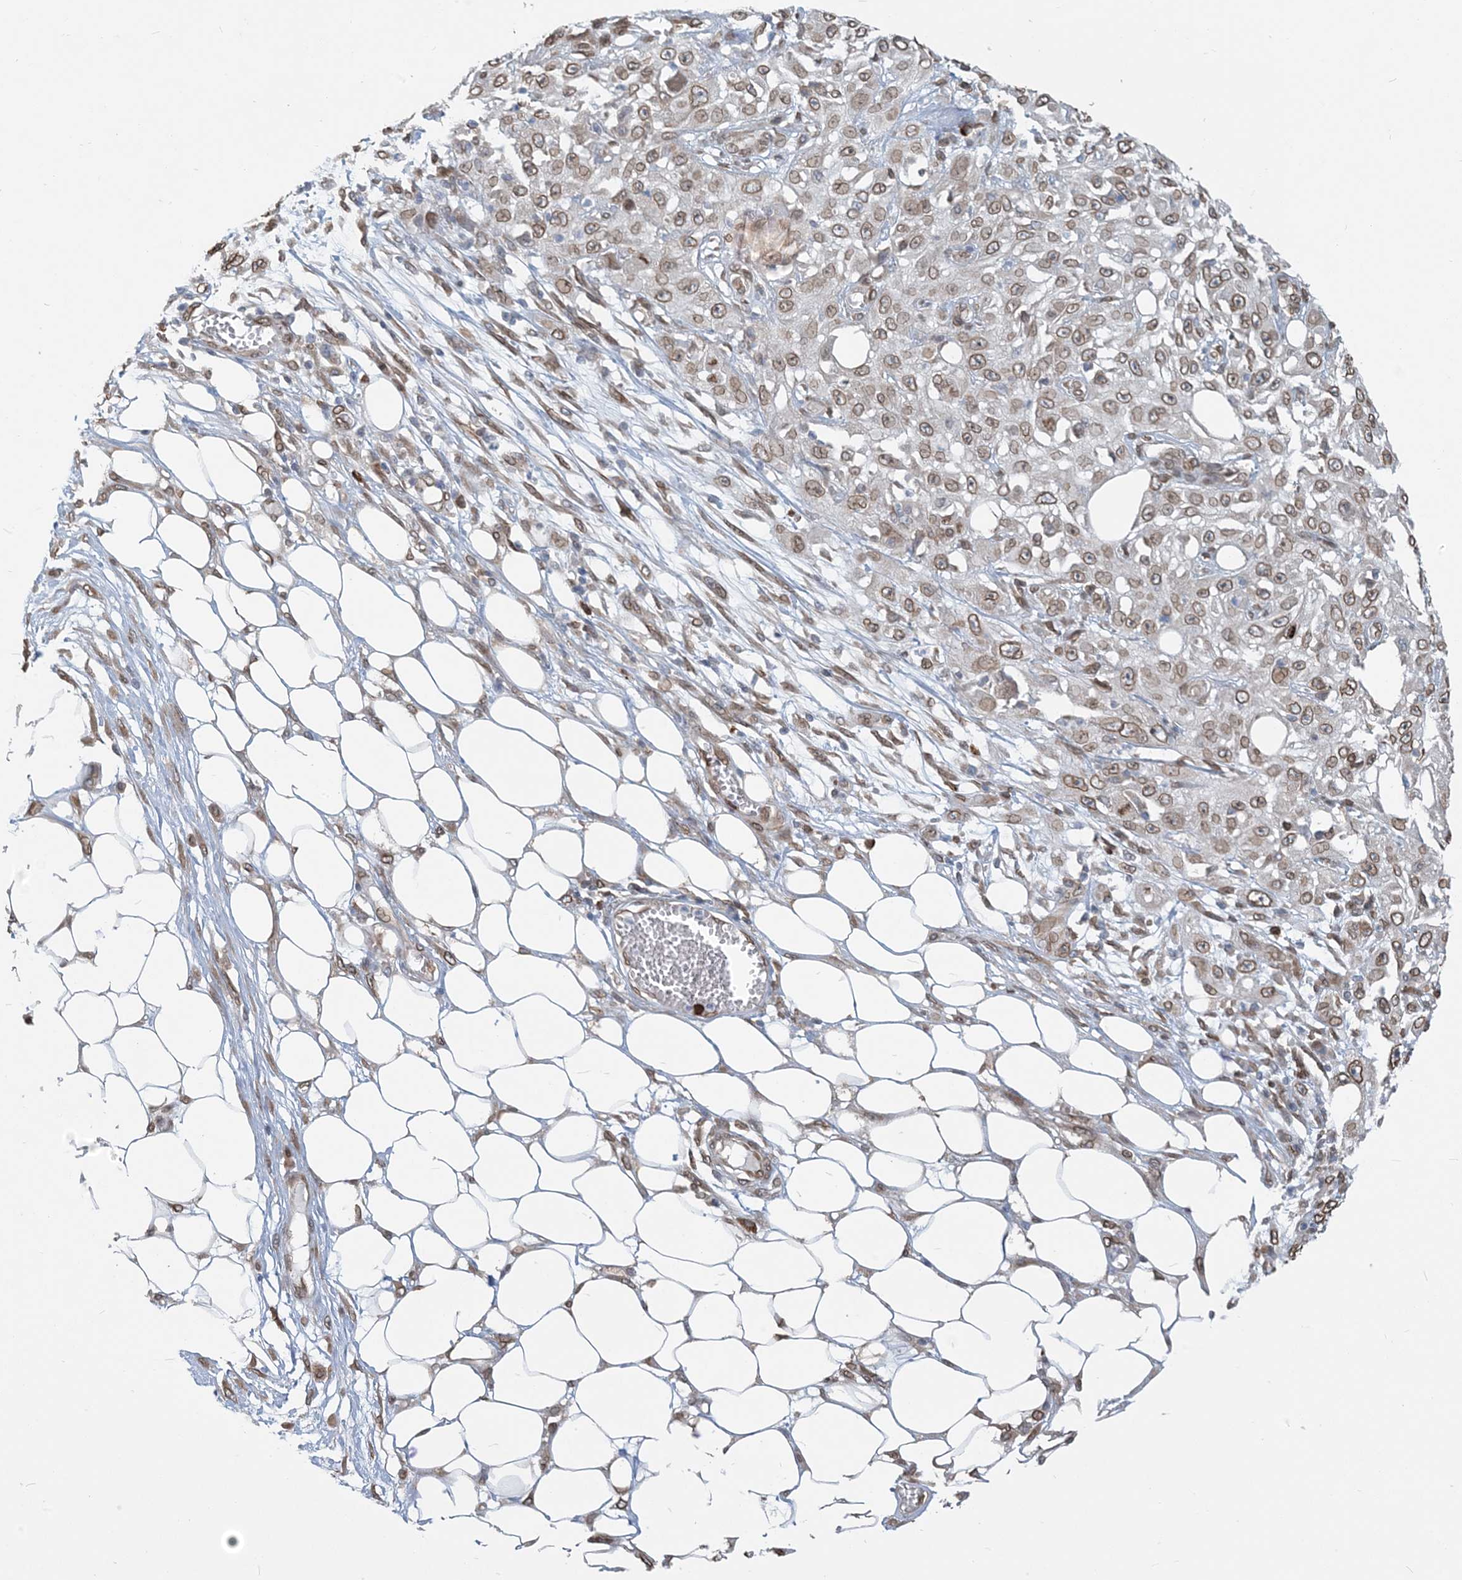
{"staining": {"intensity": "moderate", "quantity": ">75%", "location": "cytoplasmic/membranous,nuclear"}, "tissue": "skin cancer", "cell_type": "Tumor cells", "image_type": "cancer", "snomed": [{"axis": "morphology", "description": "Squamous cell carcinoma, NOS"}, {"axis": "morphology", "description": "Squamous cell carcinoma, metastatic, NOS"}, {"axis": "topography", "description": "Skin"}, {"axis": "topography", "description": "Lymph node"}], "caption": "DAB (3,3'-diaminobenzidine) immunohistochemical staining of squamous cell carcinoma (skin) exhibits moderate cytoplasmic/membranous and nuclear protein staining in about >75% of tumor cells. The staining was performed using DAB, with brown indicating positive protein expression. Nuclei are stained blue with hematoxylin.", "gene": "WWP1", "patient": {"sex": "male", "age": 75}}